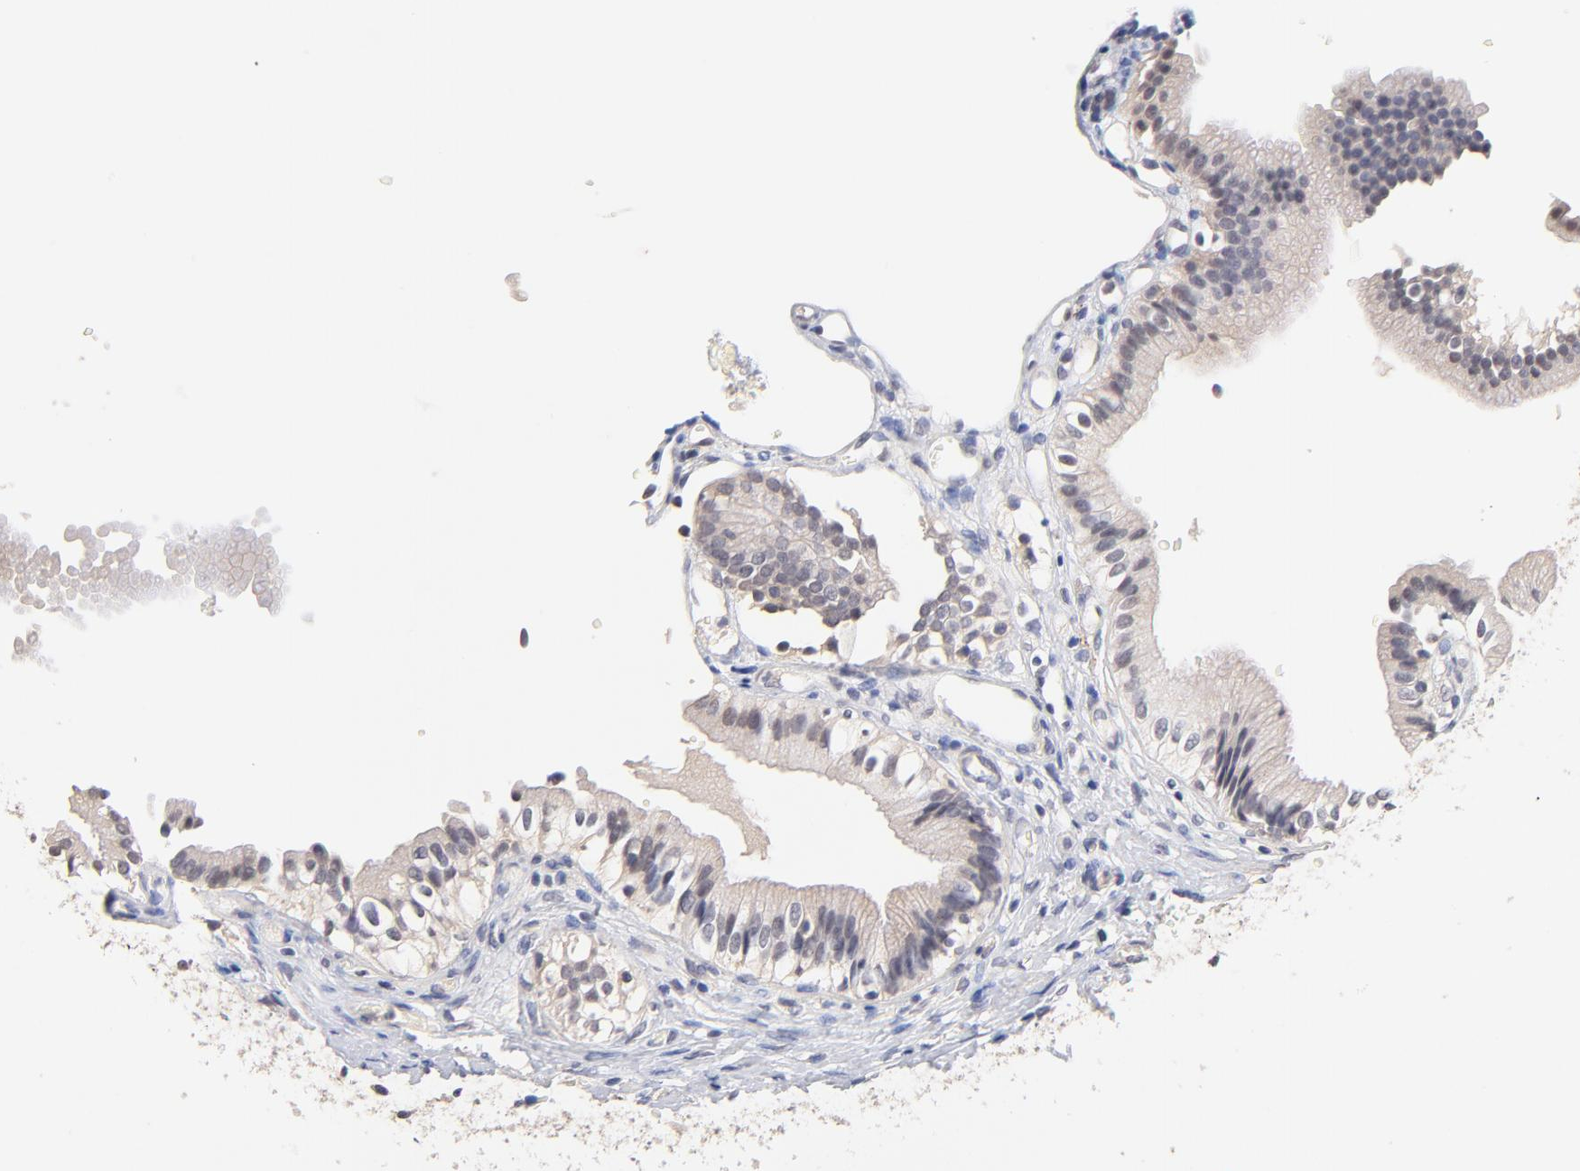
{"staining": {"intensity": "negative", "quantity": "none", "location": "none"}, "tissue": "gallbladder", "cell_type": "Glandular cells", "image_type": "normal", "snomed": [{"axis": "morphology", "description": "Normal tissue, NOS"}, {"axis": "topography", "description": "Gallbladder"}], "caption": "Image shows no protein positivity in glandular cells of unremarkable gallbladder.", "gene": "RIBC2", "patient": {"sex": "male", "age": 65}}